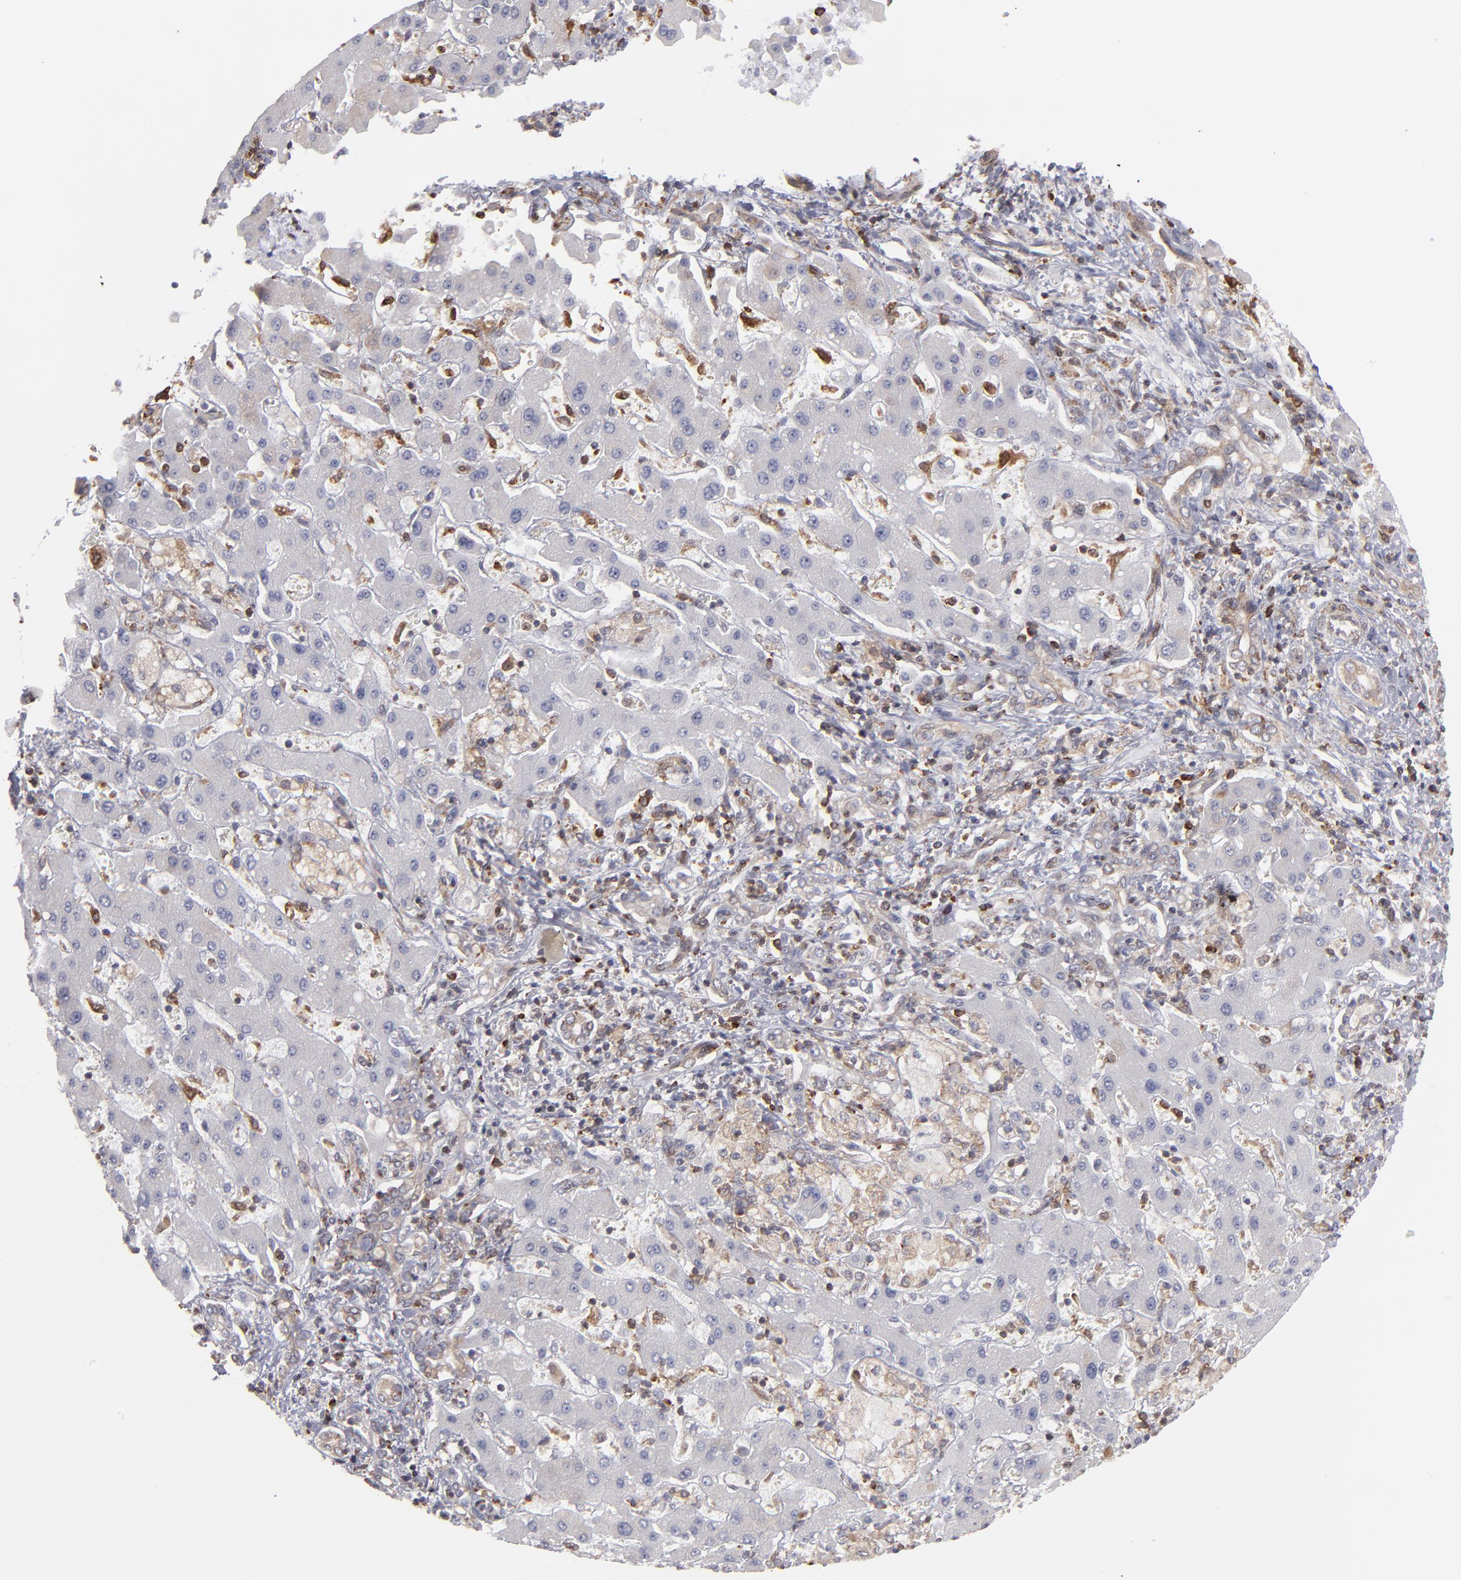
{"staining": {"intensity": "weak", "quantity": "<25%", "location": "cytoplasmic/membranous"}, "tissue": "liver cancer", "cell_type": "Tumor cells", "image_type": "cancer", "snomed": [{"axis": "morphology", "description": "Cholangiocarcinoma"}, {"axis": "topography", "description": "Liver"}], "caption": "Cholangiocarcinoma (liver) was stained to show a protein in brown. There is no significant expression in tumor cells.", "gene": "TMX1", "patient": {"sex": "male", "age": 50}}